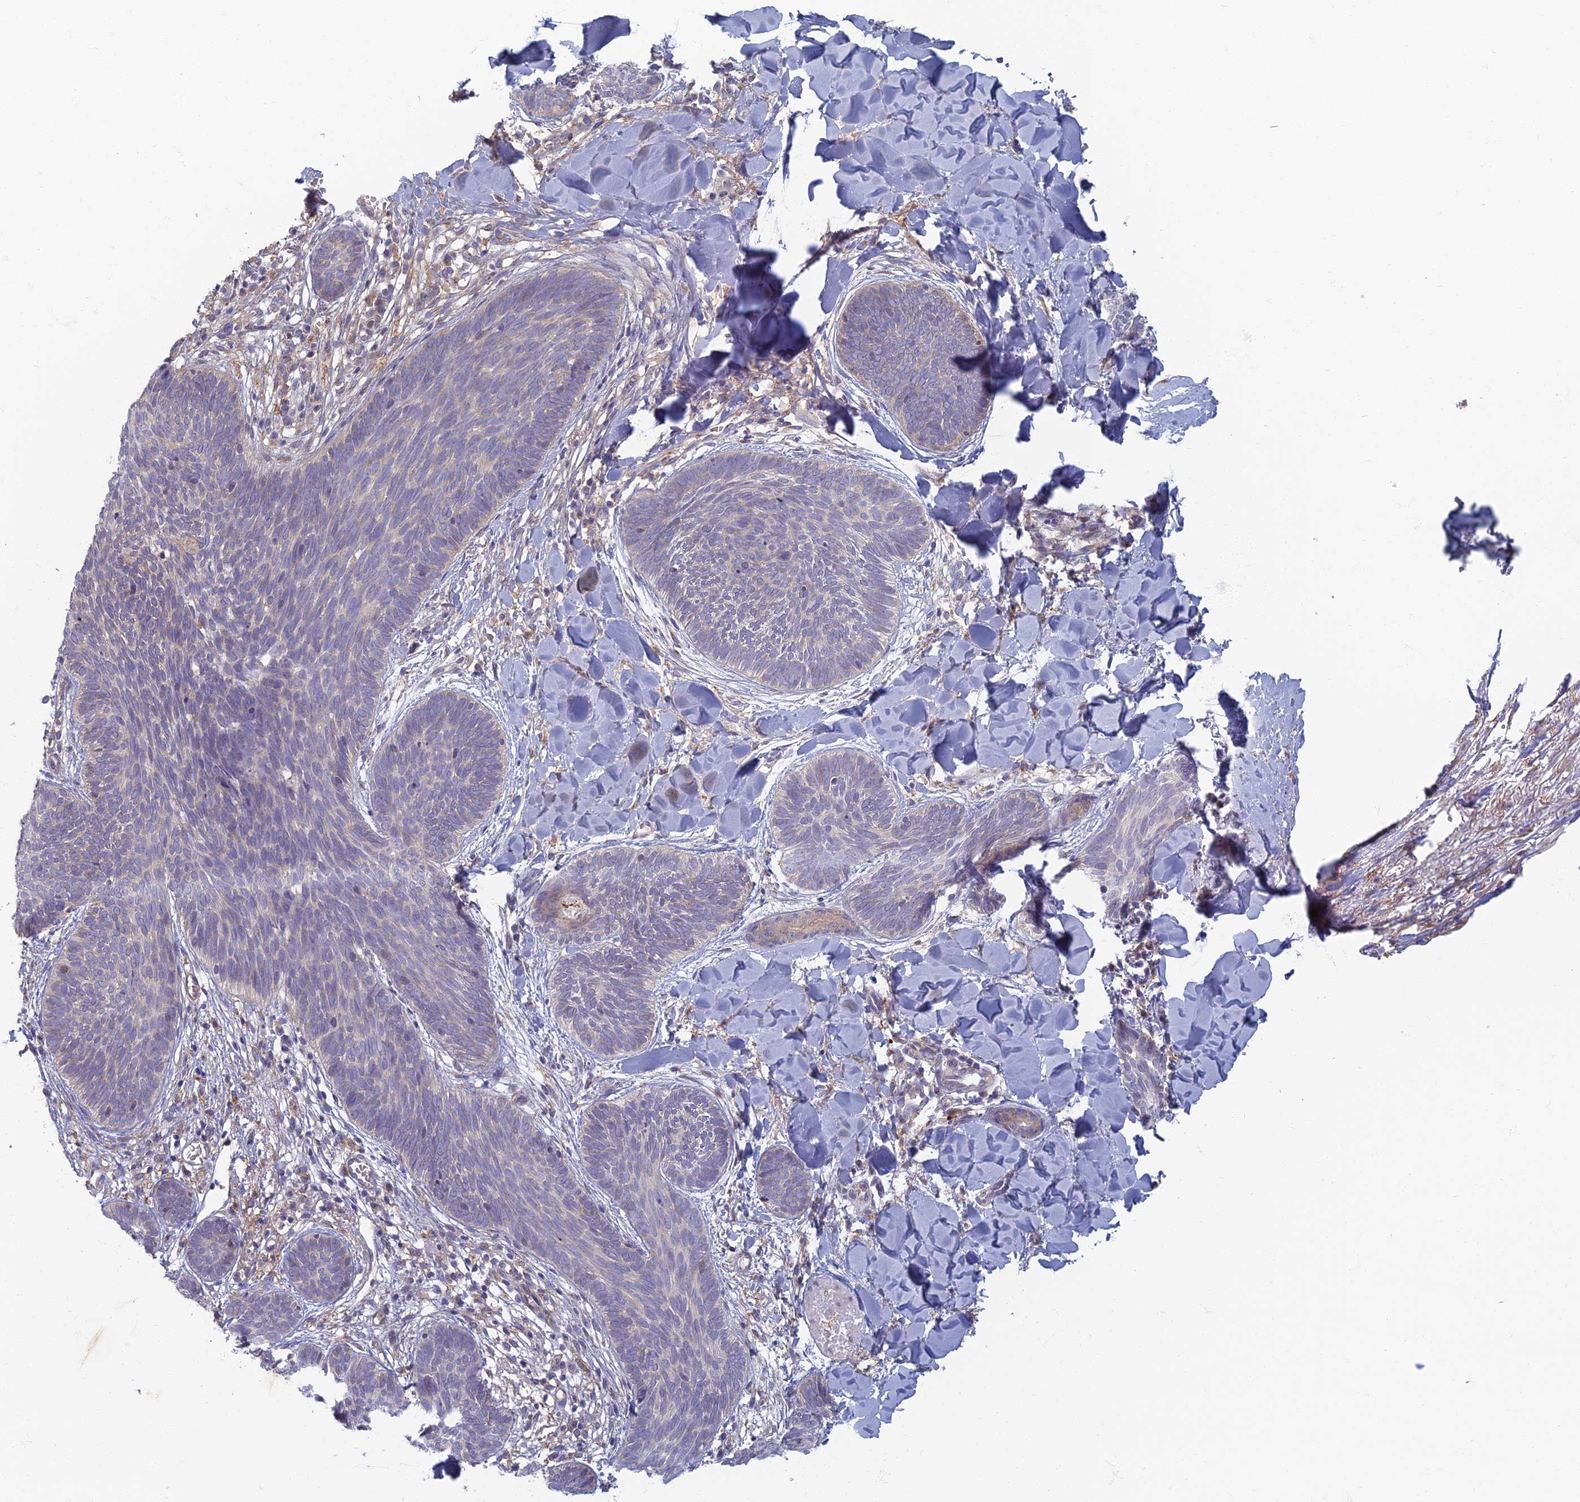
{"staining": {"intensity": "negative", "quantity": "none", "location": "none"}, "tissue": "skin cancer", "cell_type": "Tumor cells", "image_type": "cancer", "snomed": [{"axis": "morphology", "description": "Basal cell carcinoma"}, {"axis": "topography", "description": "Skin"}], "caption": "Immunohistochemistry (IHC) micrograph of neoplastic tissue: human skin cancer stained with DAB exhibits no significant protein expression in tumor cells.", "gene": "PROX2", "patient": {"sex": "female", "age": 81}}